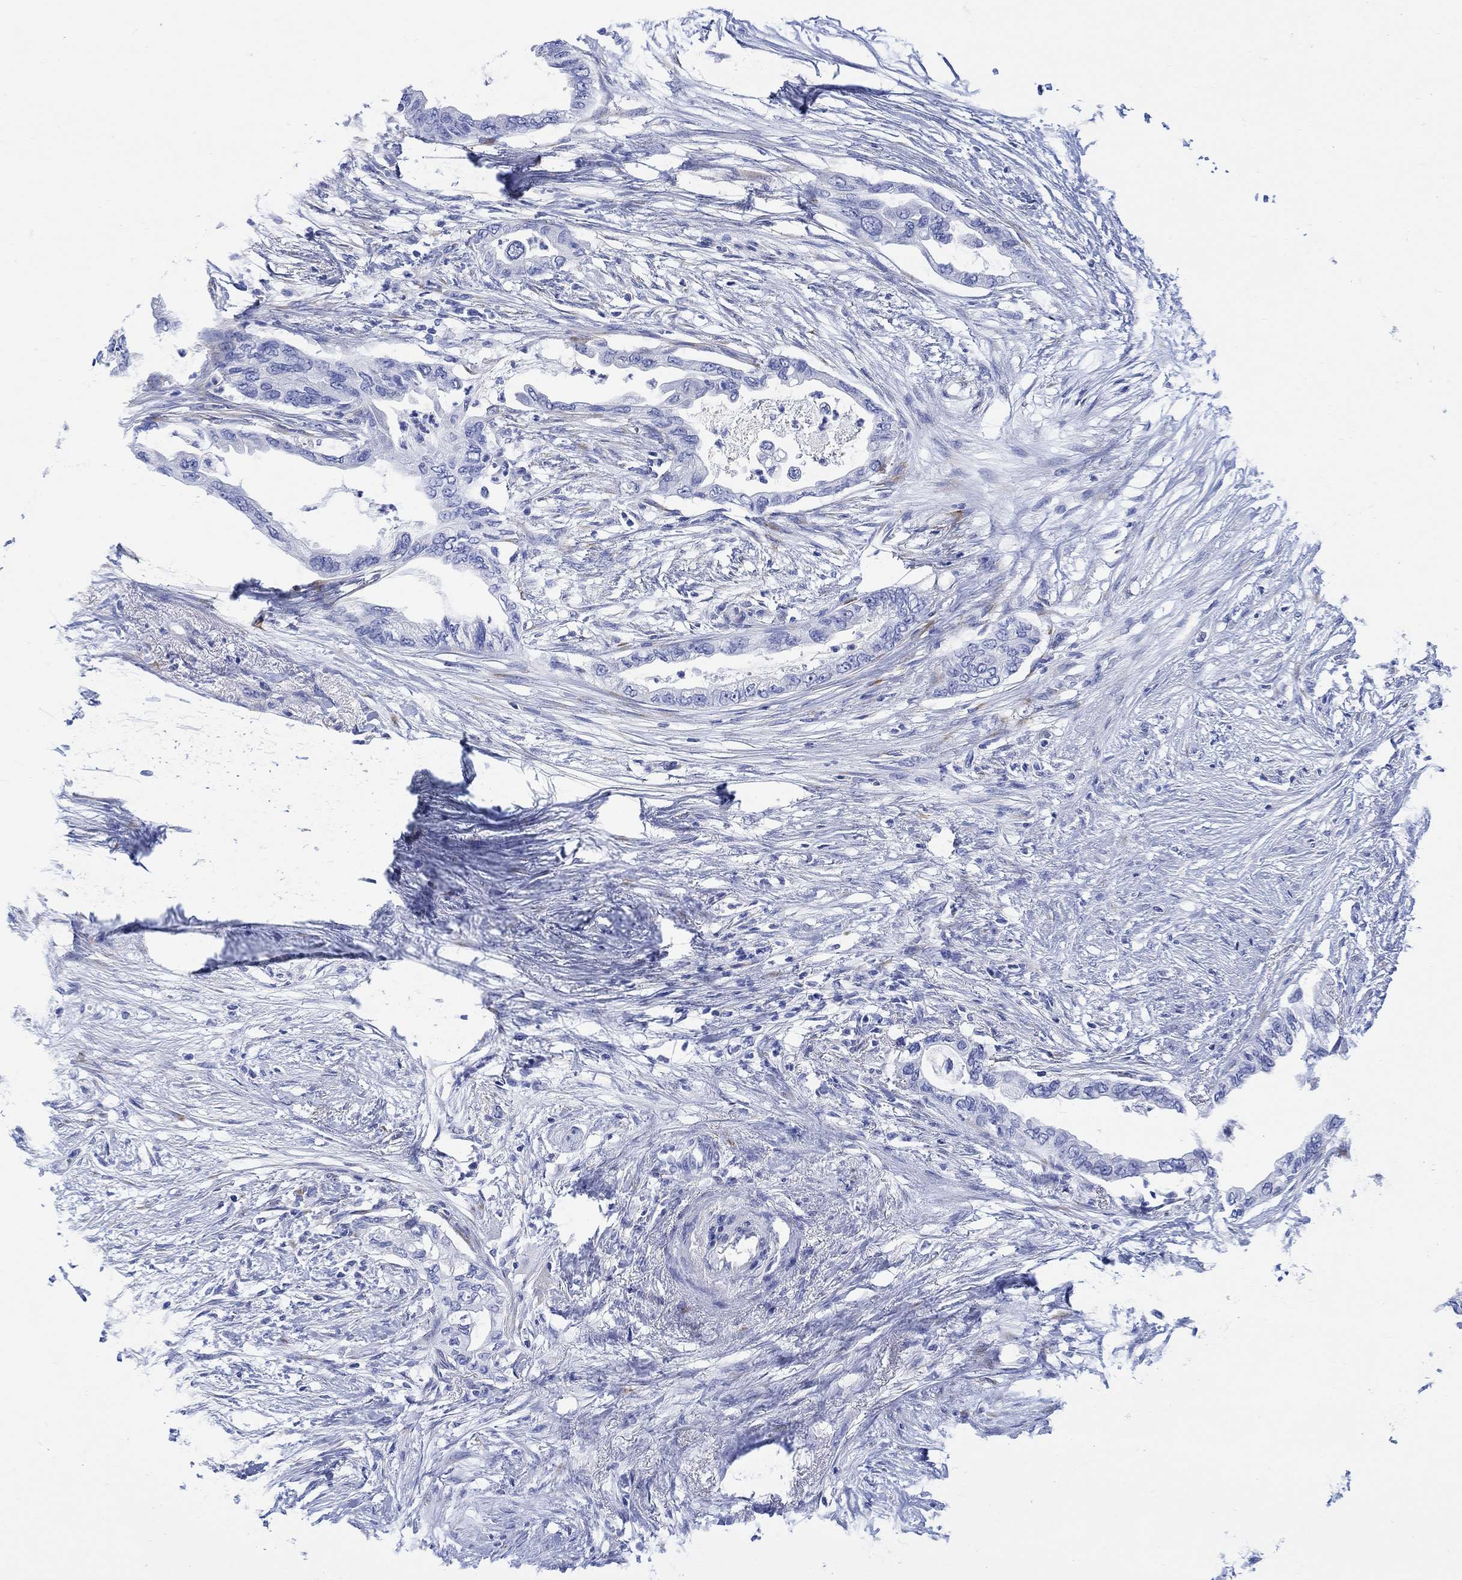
{"staining": {"intensity": "negative", "quantity": "none", "location": "none"}, "tissue": "pancreatic cancer", "cell_type": "Tumor cells", "image_type": "cancer", "snomed": [{"axis": "morphology", "description": "Normal tissue, NOS"}, {"axis": "morphology", "description": "Adenocarcinoma, NOS"}, {"axis": "topography", "description": "Pancreas"}, {"axis": "topography", "description": "Duodenum"}], "caption": "Tumor cells are negative for protein expression in human adenocarcinoma (pancreatic).", "gene": "MYL1", "patient": {"sex": "female", "age": 60}}